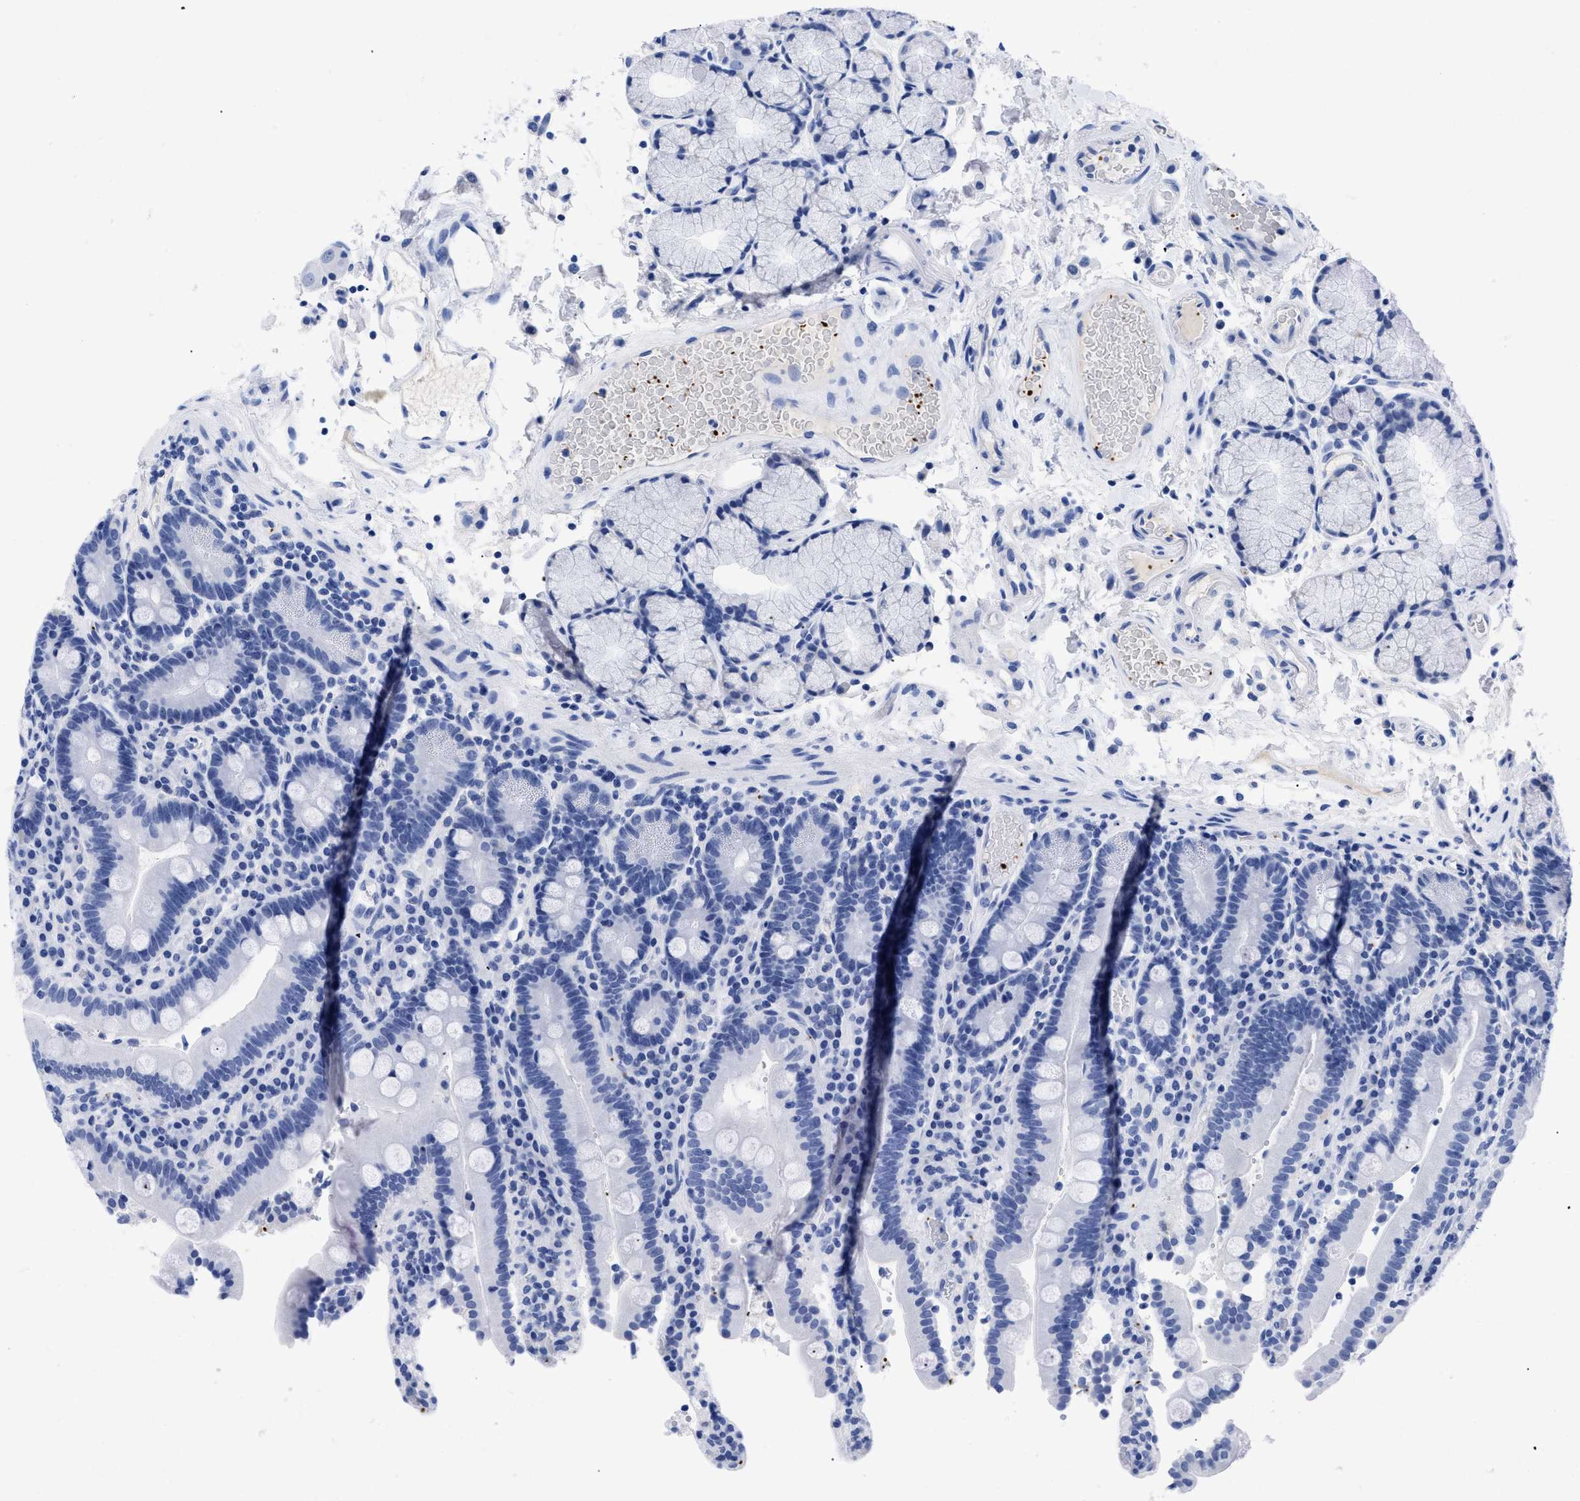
{"staining": {"intensity": "negative", "quantity": "none", "location": "none"}, "tissue": "duodenum", "cell_type": "Glandular cells", "image_type": "normal", "snomed": [{"axis": "morphology", "description": "Normal tissue, NOS"}, {"axis": "topography", "description": "Small intestine, NOS"}], "caption": "Histopathology image shows no protein expression in glandular cells of benign duodenum.", "gene": "TREML1", "patient": {"sex": "female", "age": 71}}